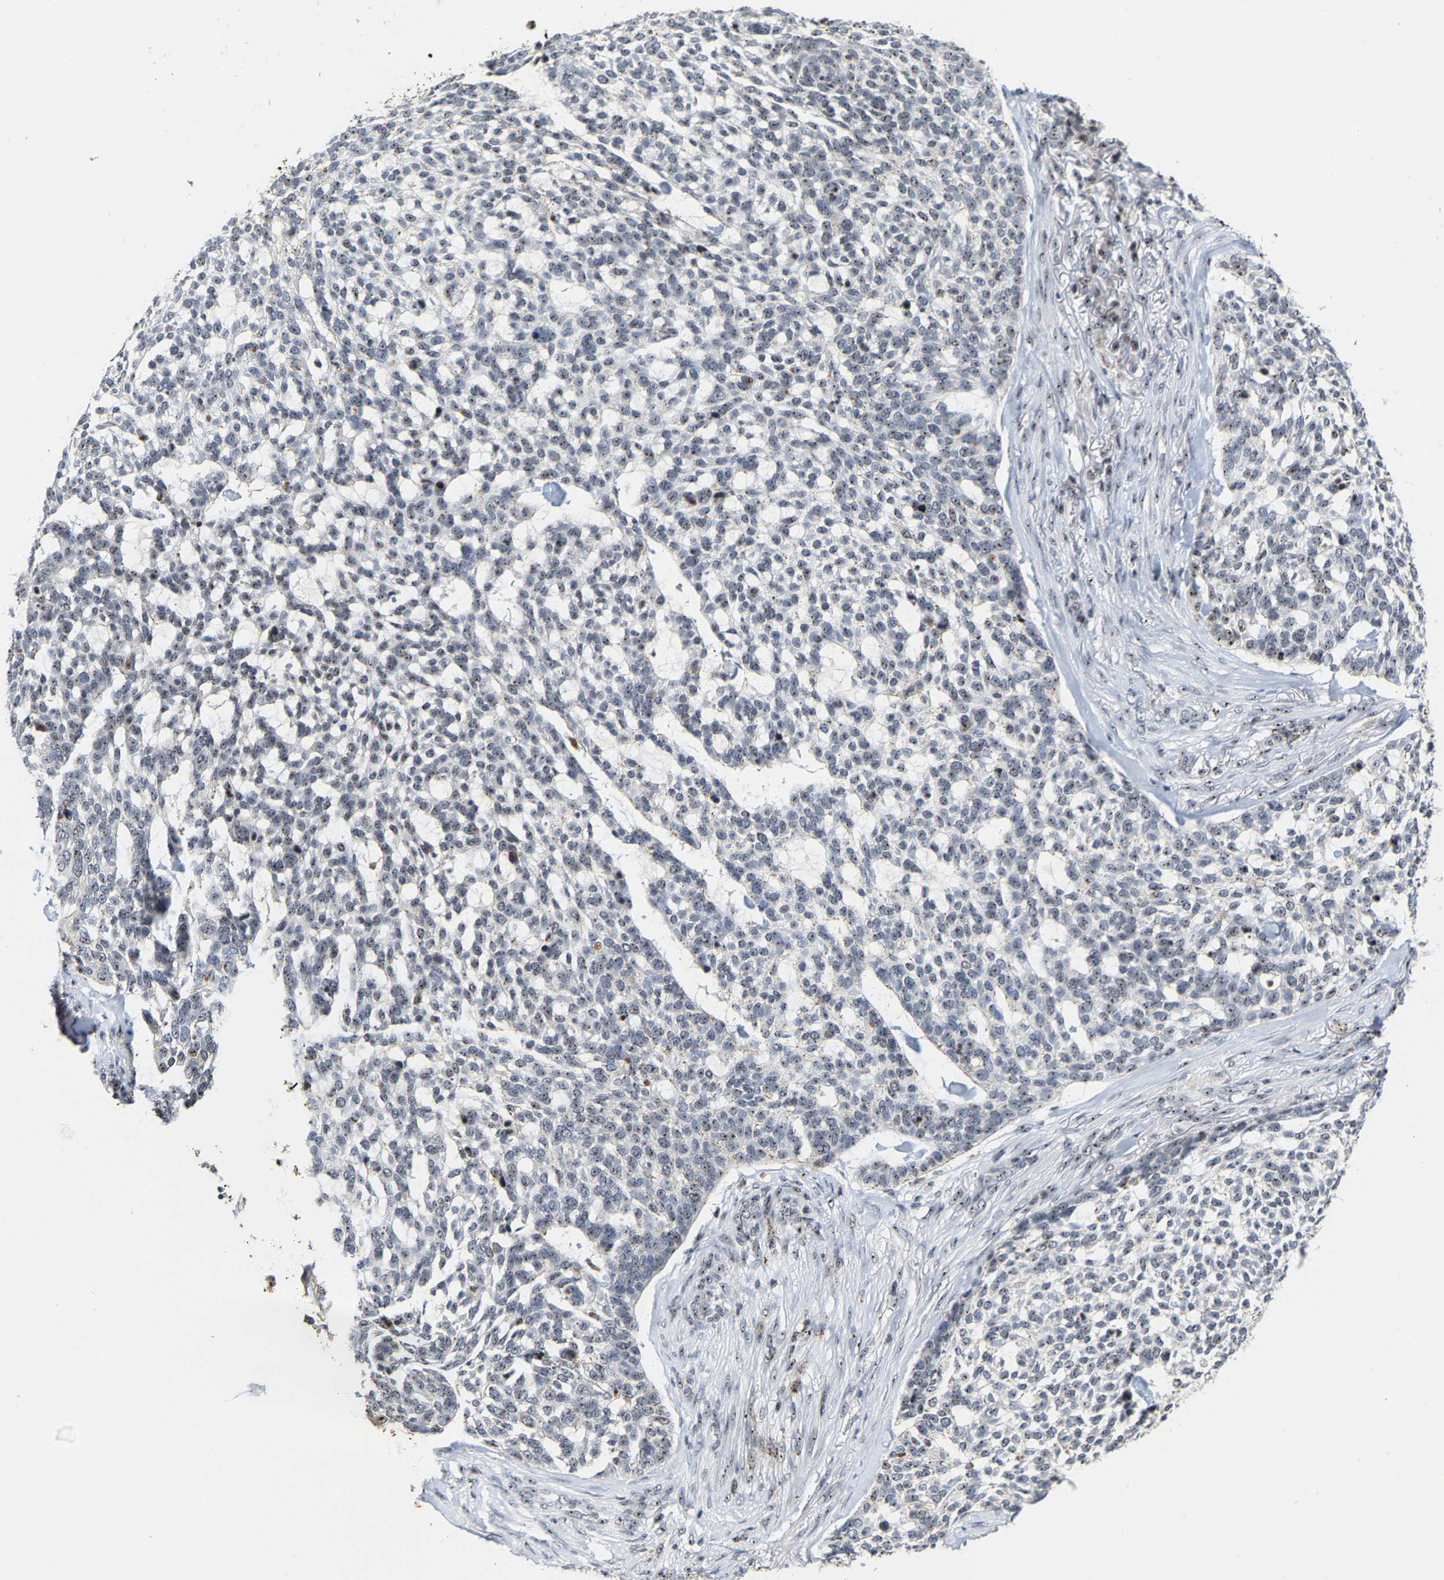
{"staining": {"intensity": "weak", "quantity": "25%-75%", "location": "nuclear"}, "tissue": "skin cancer", "cell_type": "Tumor cells", "image_type": "cancer", "snomed": [{"axis": "morphology", "description": "Basal cell carcinoma"}, {"axis": "topography", "description": "Skin"}], "caption": "Protein staining by IHC displays weak nuclear expression in about 25%-75% of tumor cells in skin cancer.", "gene": "NOP58", "patient": {"sex": "female", "age": 64}}